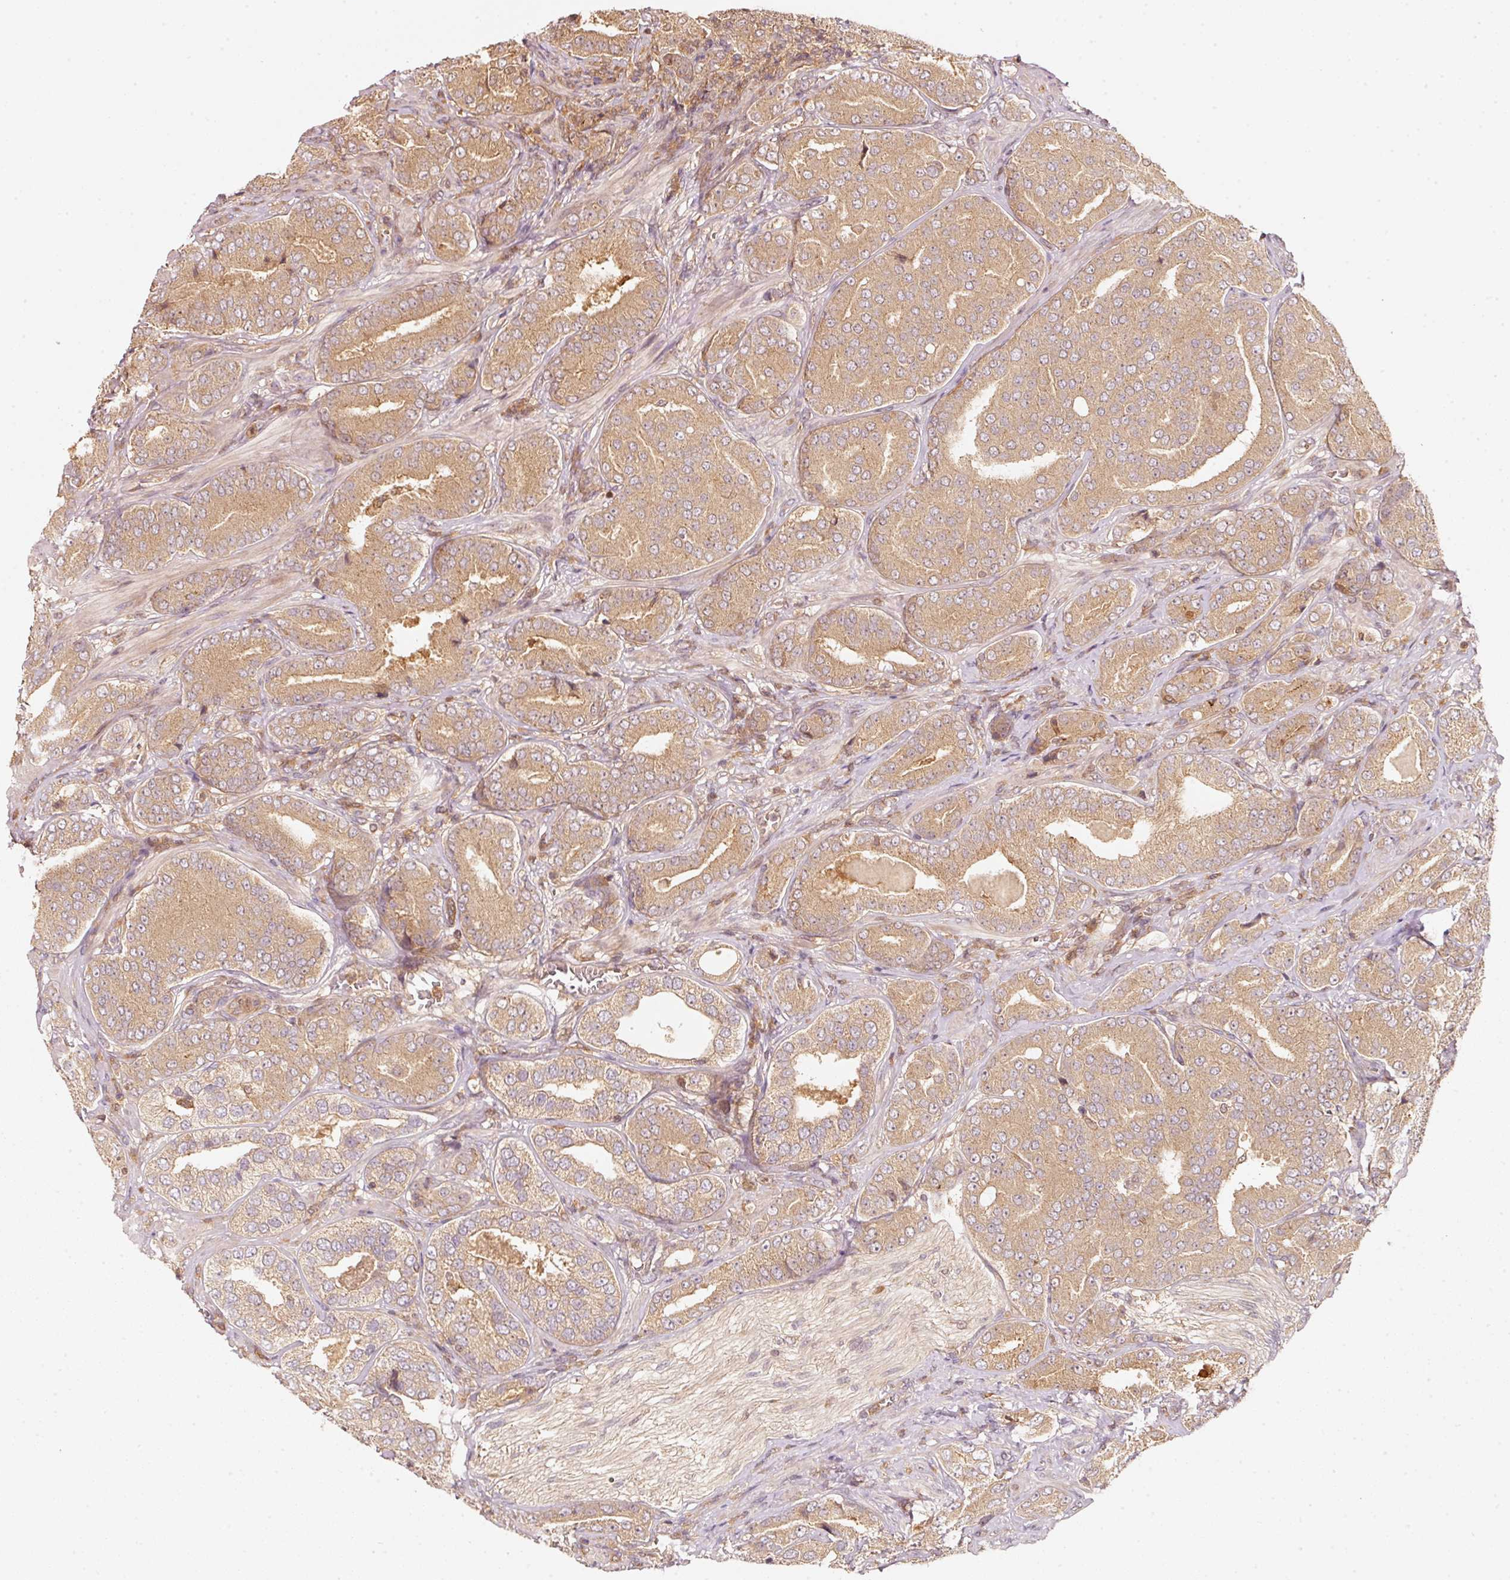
{"staining": {"intensity": "moderate", "quantity": ">75%", "location": "cytoplasmic/membranous"}, "tissue": "prostate cancer", "cell_type": "Tumor cells", "image_type": "cancer", "snomed": [{"axis": "morphology", "description": "Adenocarcinoma, High grade"}, {"axis": "topography", "description": "Prostate"}], "caption": "Immunohistochemical staining of human prostate cancer (high-grade adenocarcinoma) displays medium levels of moderate cytoplasmic/membranous staining in approximately >75% of tumor cells.", "gene": "RRAS2", "patient": {"sex": "male", "age": 63}}